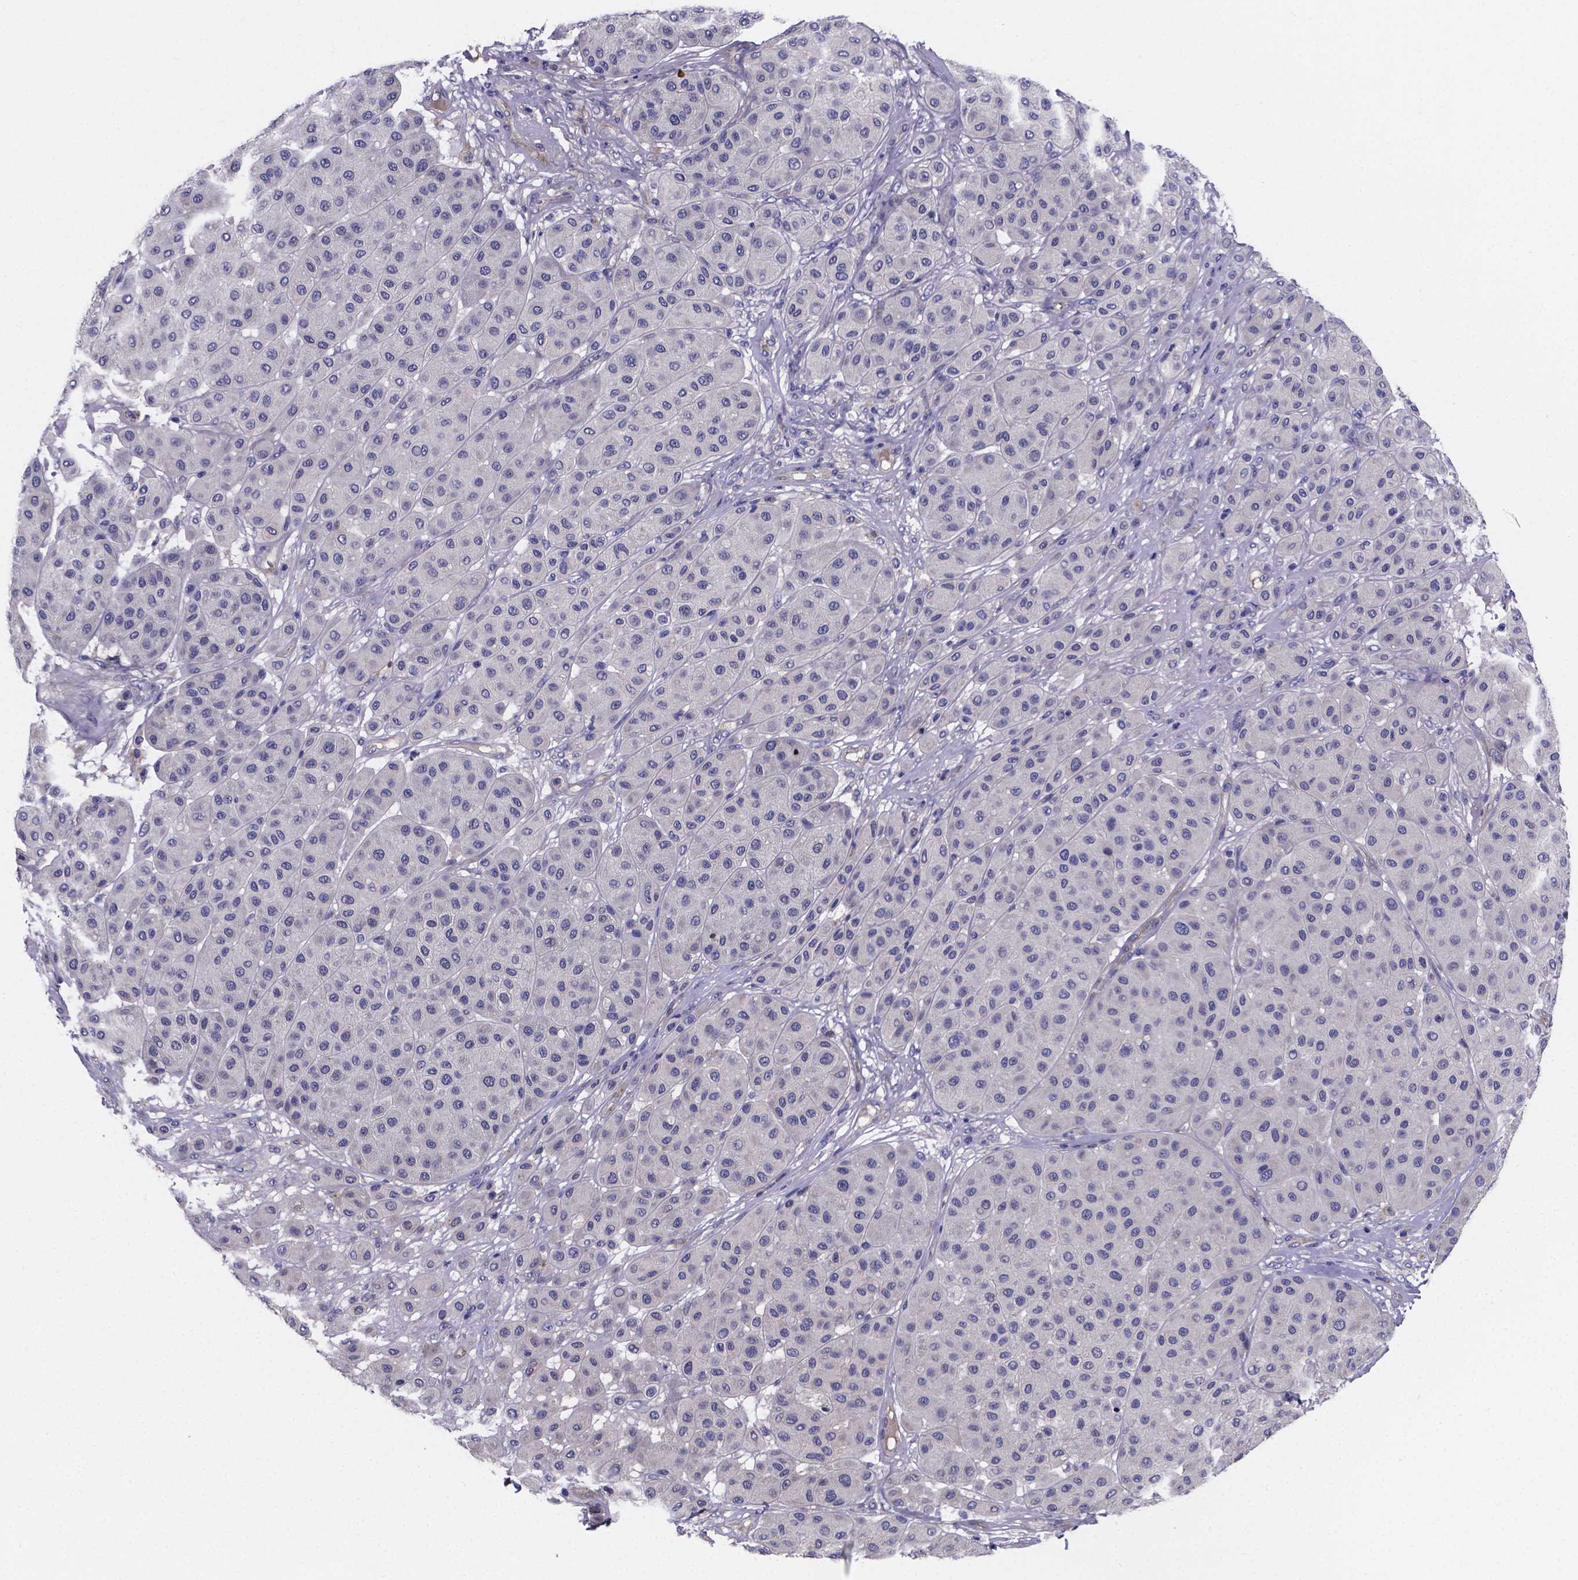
{"staining": {"intensity": "negative", "quantity": "none", "location": "none"}, "tissue": "melanoma", "cell_type": "Tumor cells", "image_type": "cancer", "snomed": [{"axis": "morphology", "description": "Malignant melanoma, Metastatic site"}, {"axis": "topography", "description": "Smooth muscle"}], "caption": "The immunohistochemistry histopathology image has no significant staining in tumor cells of melanoma tissue.", "gene": "SFRP4", "patient": {"sex": "male", "age": 41}}